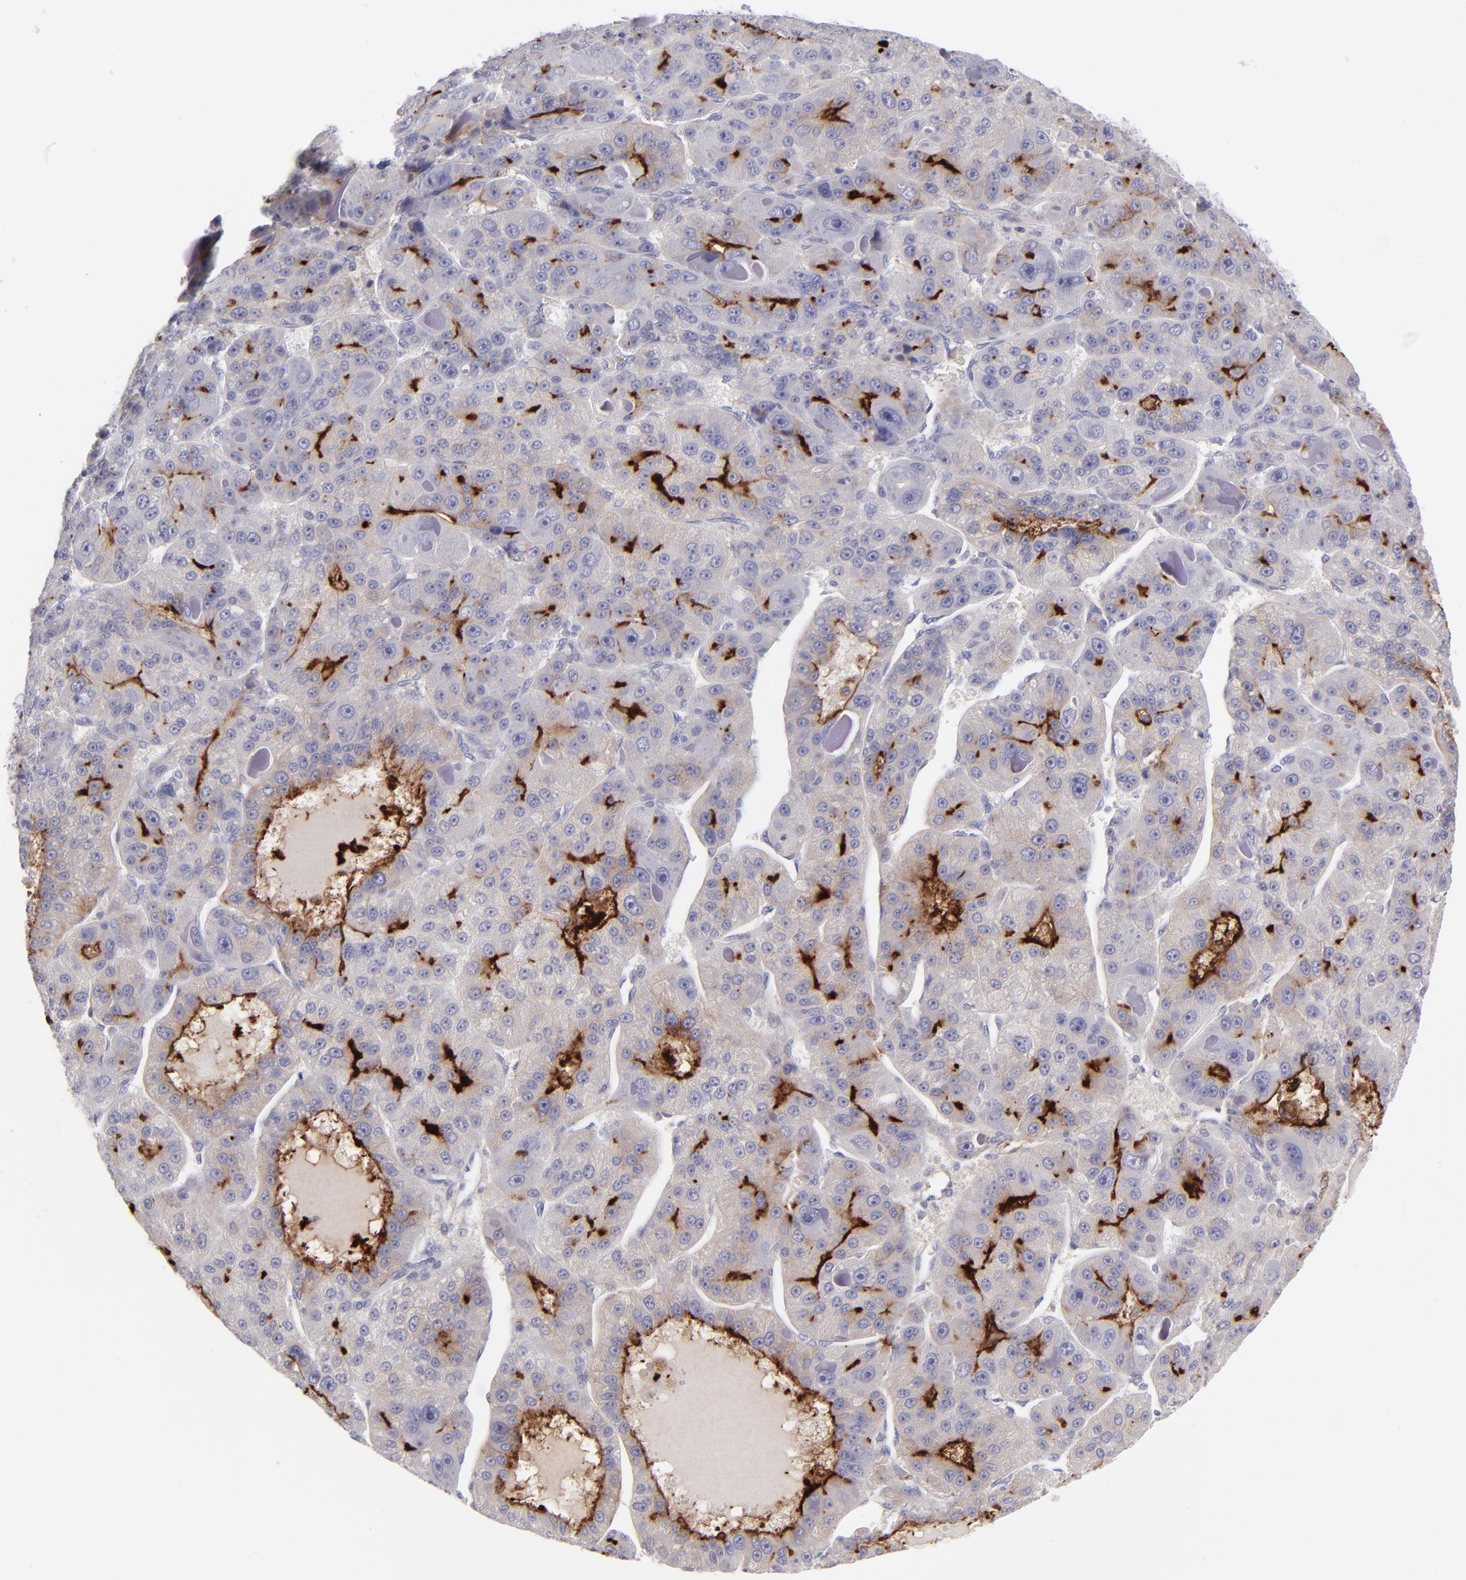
{"staining": {"intensity": "moderate", "quantity": "25%-75%", "location": "cytoplasmic/membranous"}, "tissue": "liver cancer", "cell_type": "Tumor cells", "image_type": "cancer", "snomed": [{"axis": "morphology", "description": "Carcinoma, Hepatocellular, NOS"}, {"axis": "topography", "description": "Liver"}], "caption": "There is medium levels of moderate cytoplasmic/membranous staining in tumor cells of liver cancer, as demonstrated by immunohistochemical staining (brown color).", "gene": "ANPEP", "patient": {"sex": "male", "age": 76}}